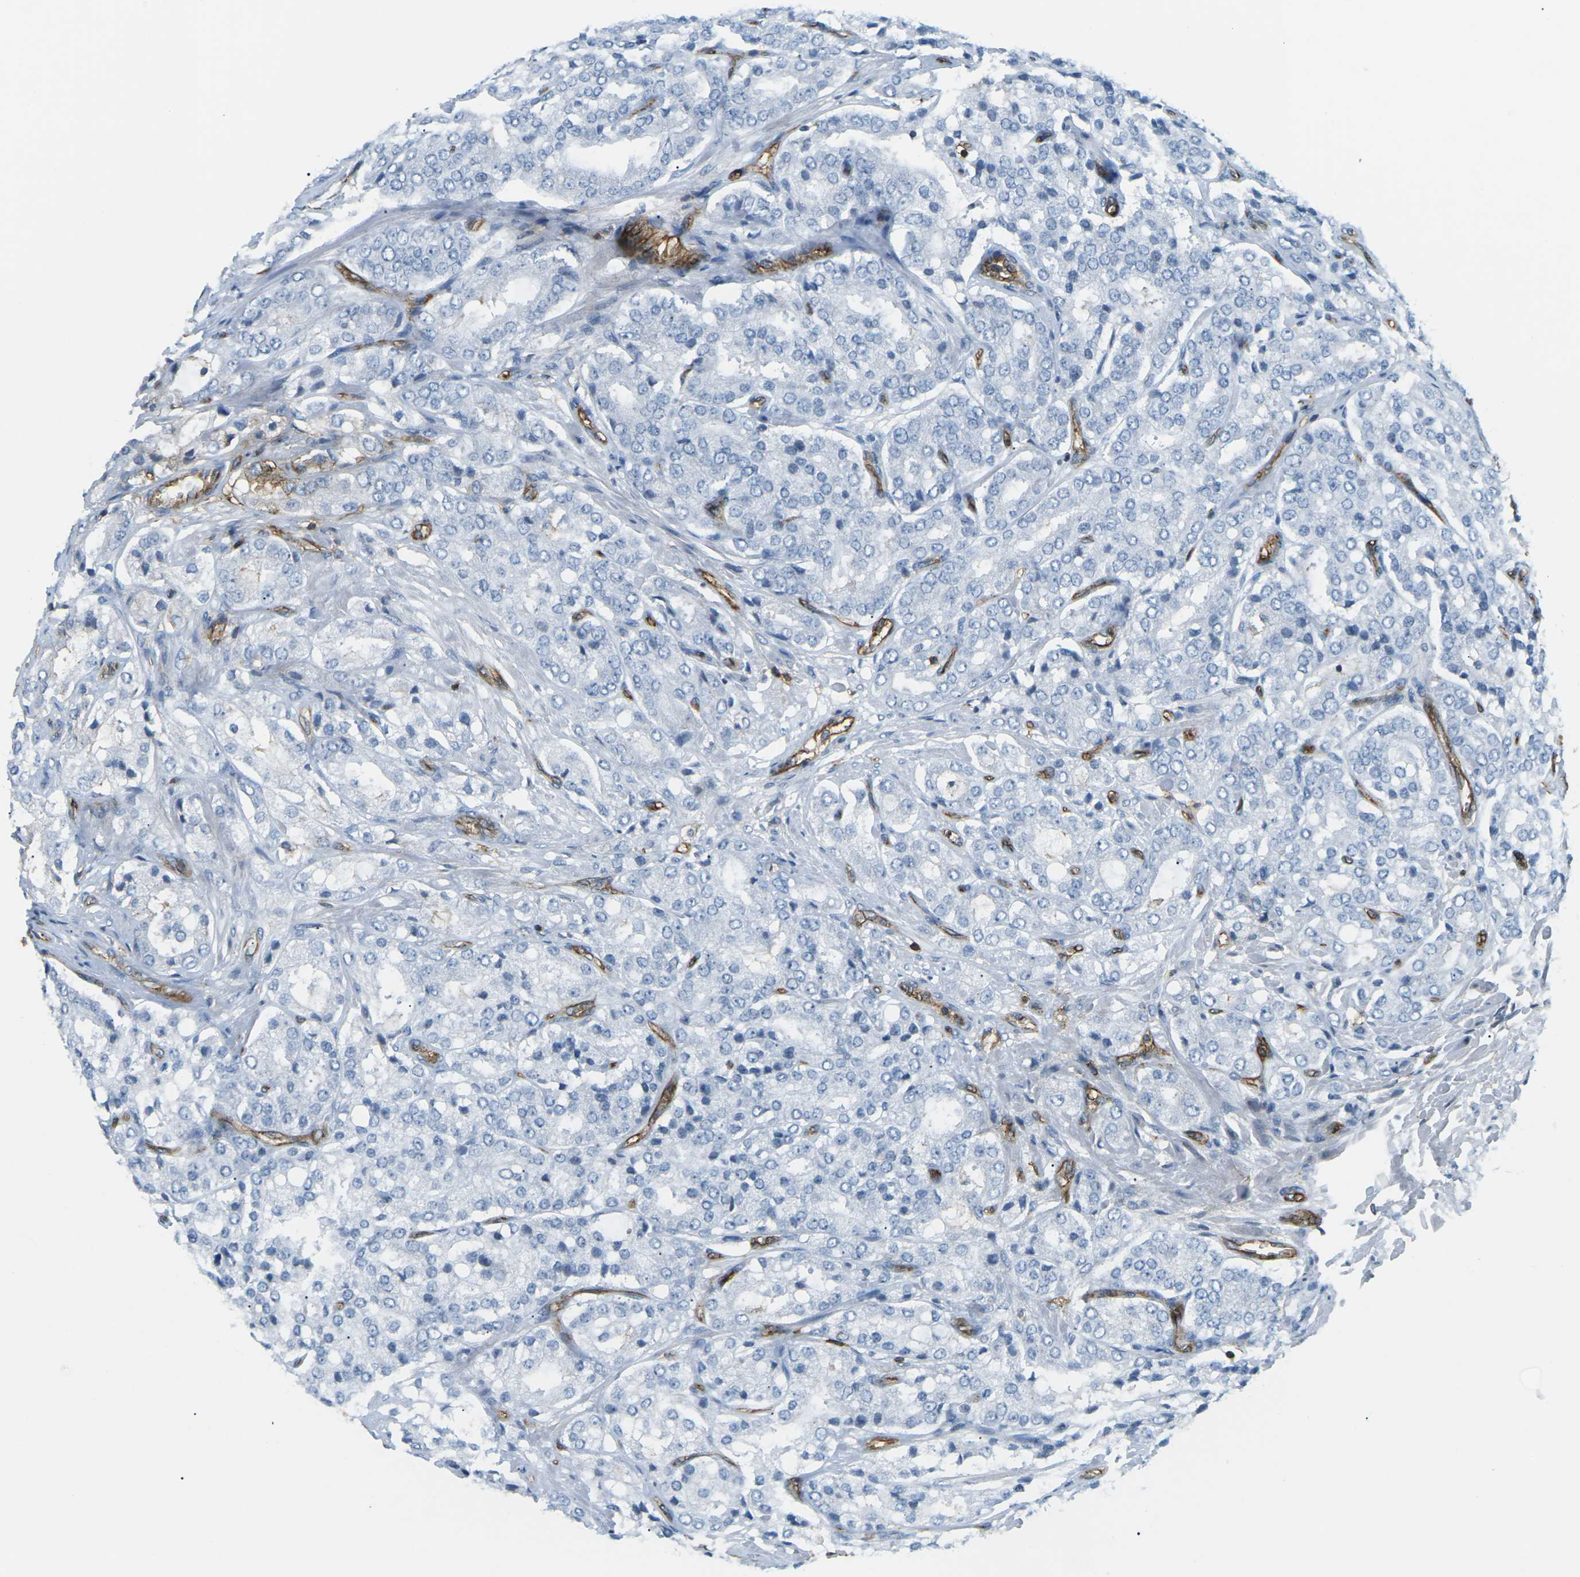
{"staining": {"intensity": "negative", "quantity": "none", "location": "none"}, "tissue": "prostate cancer", "cell_type": "Tumor cells", "image_type": "cancer", "snomed": [{"axis": "morphology", "description": "Adenocarcinoma, High grade"}, {"axis": "topography", "description": "Prostate"}], "caption": "Immunohistochemical staining of prostate cancer displays no significant expression in tumor cells.", "gene": "HLA-B", "patient": {"sex": "male", "age": 65}}